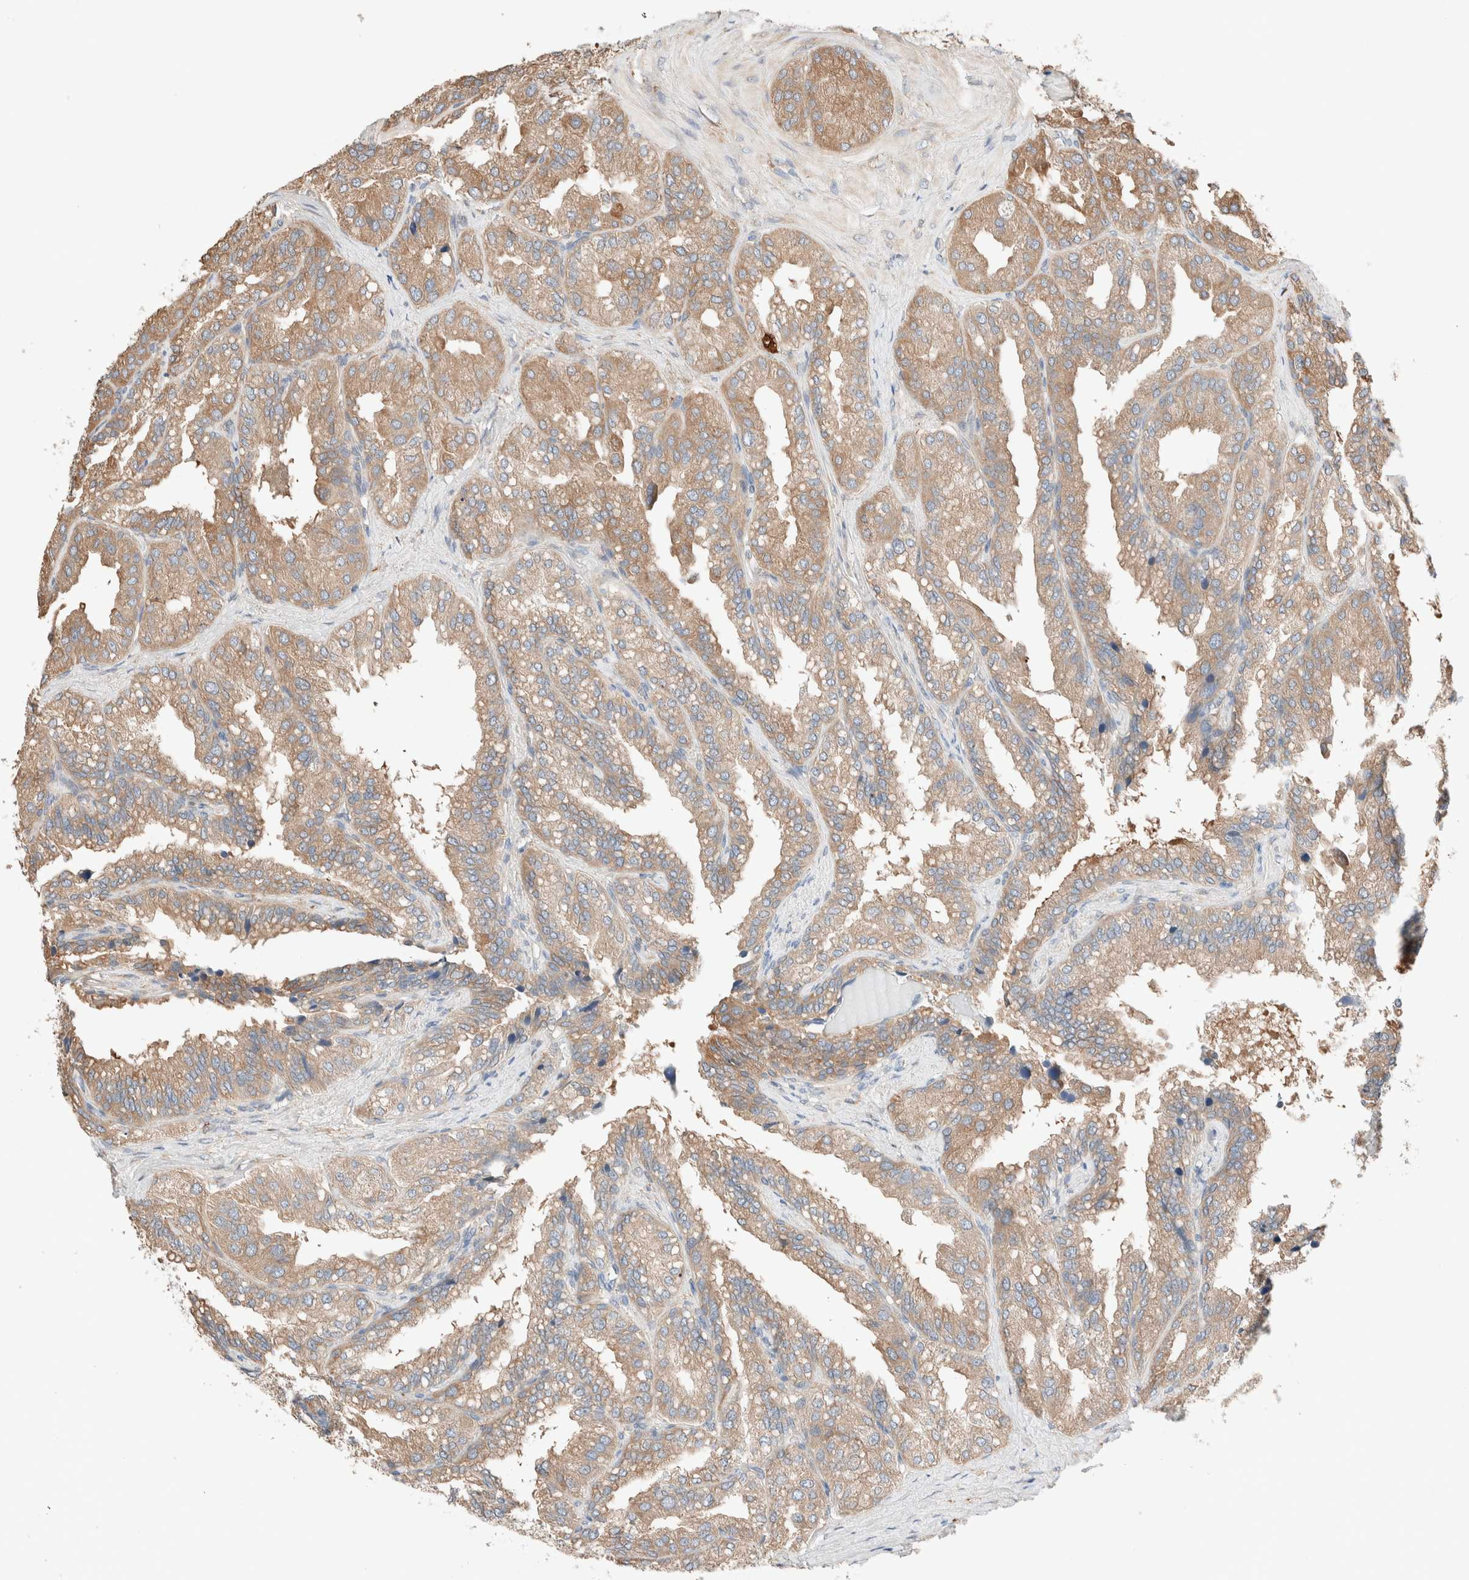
{"staining": {"intensity": "weak", "quantity": ">75%", "location": "cytoplasmic/membranous"}, "tissue": "seminal vesicle", "cell_type": "Glandular cells", "image_type": "normal", "snomed": [{"axis": "morphology", "description": "Normal tissue, NOS"}, {"axis": "topography", "description": "Prostate"}, {"axis": "topography", "description": "Seminal veicle"}], "caption": "A brown stain shows weak cytoplasmic/membranous positivity of a protein in glandular cells of normal seminal vesicle. The staining was performed using DAB (3,3'-diaminobenzidine) to visualize the protein expression in brown, while the nuclei were stained in blue with hematoxylin (Magnification: 20x).", "gene": "PCM1", "patient": {"sex": "male", "age": 51}}